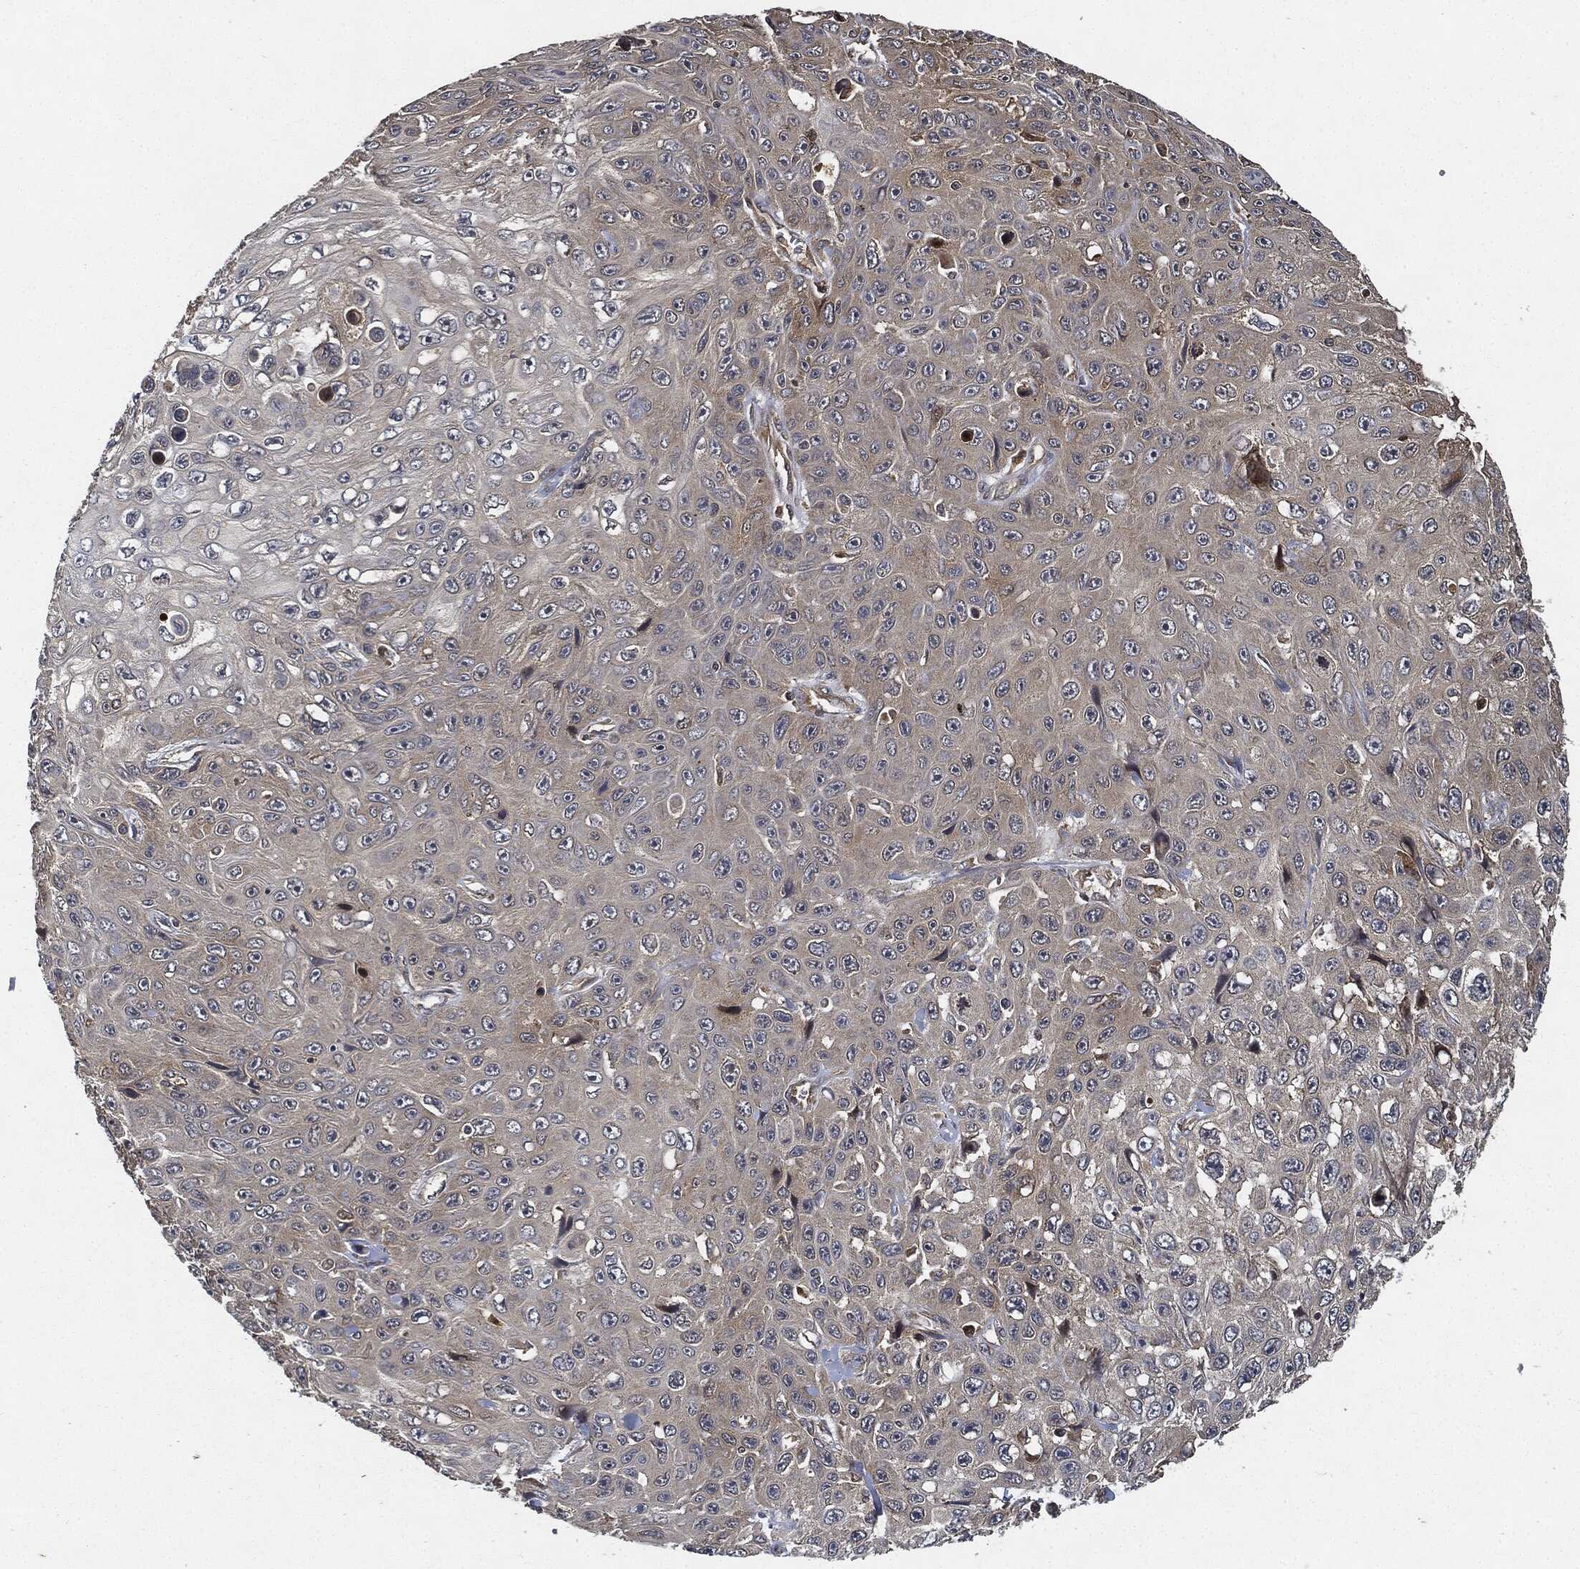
{"staining": {"intensity": "weak", "quantity": "<25%", "location": "cytoplasmic/membranous"}, "tissue": "skin cancer", "cell_type": "Tumor cells", "image_type": "cancer", "snomed": [{"axis": "morphology", "description": "Squamous cell carcinoma, NOS"}, {"axis": "topography", "description": "Skin"}], "caption": "IHC of human skin cancer reveals no positivity in tumor cells.", "gene": "MLST8", "patient": {"sex": "male", "age": 82}}